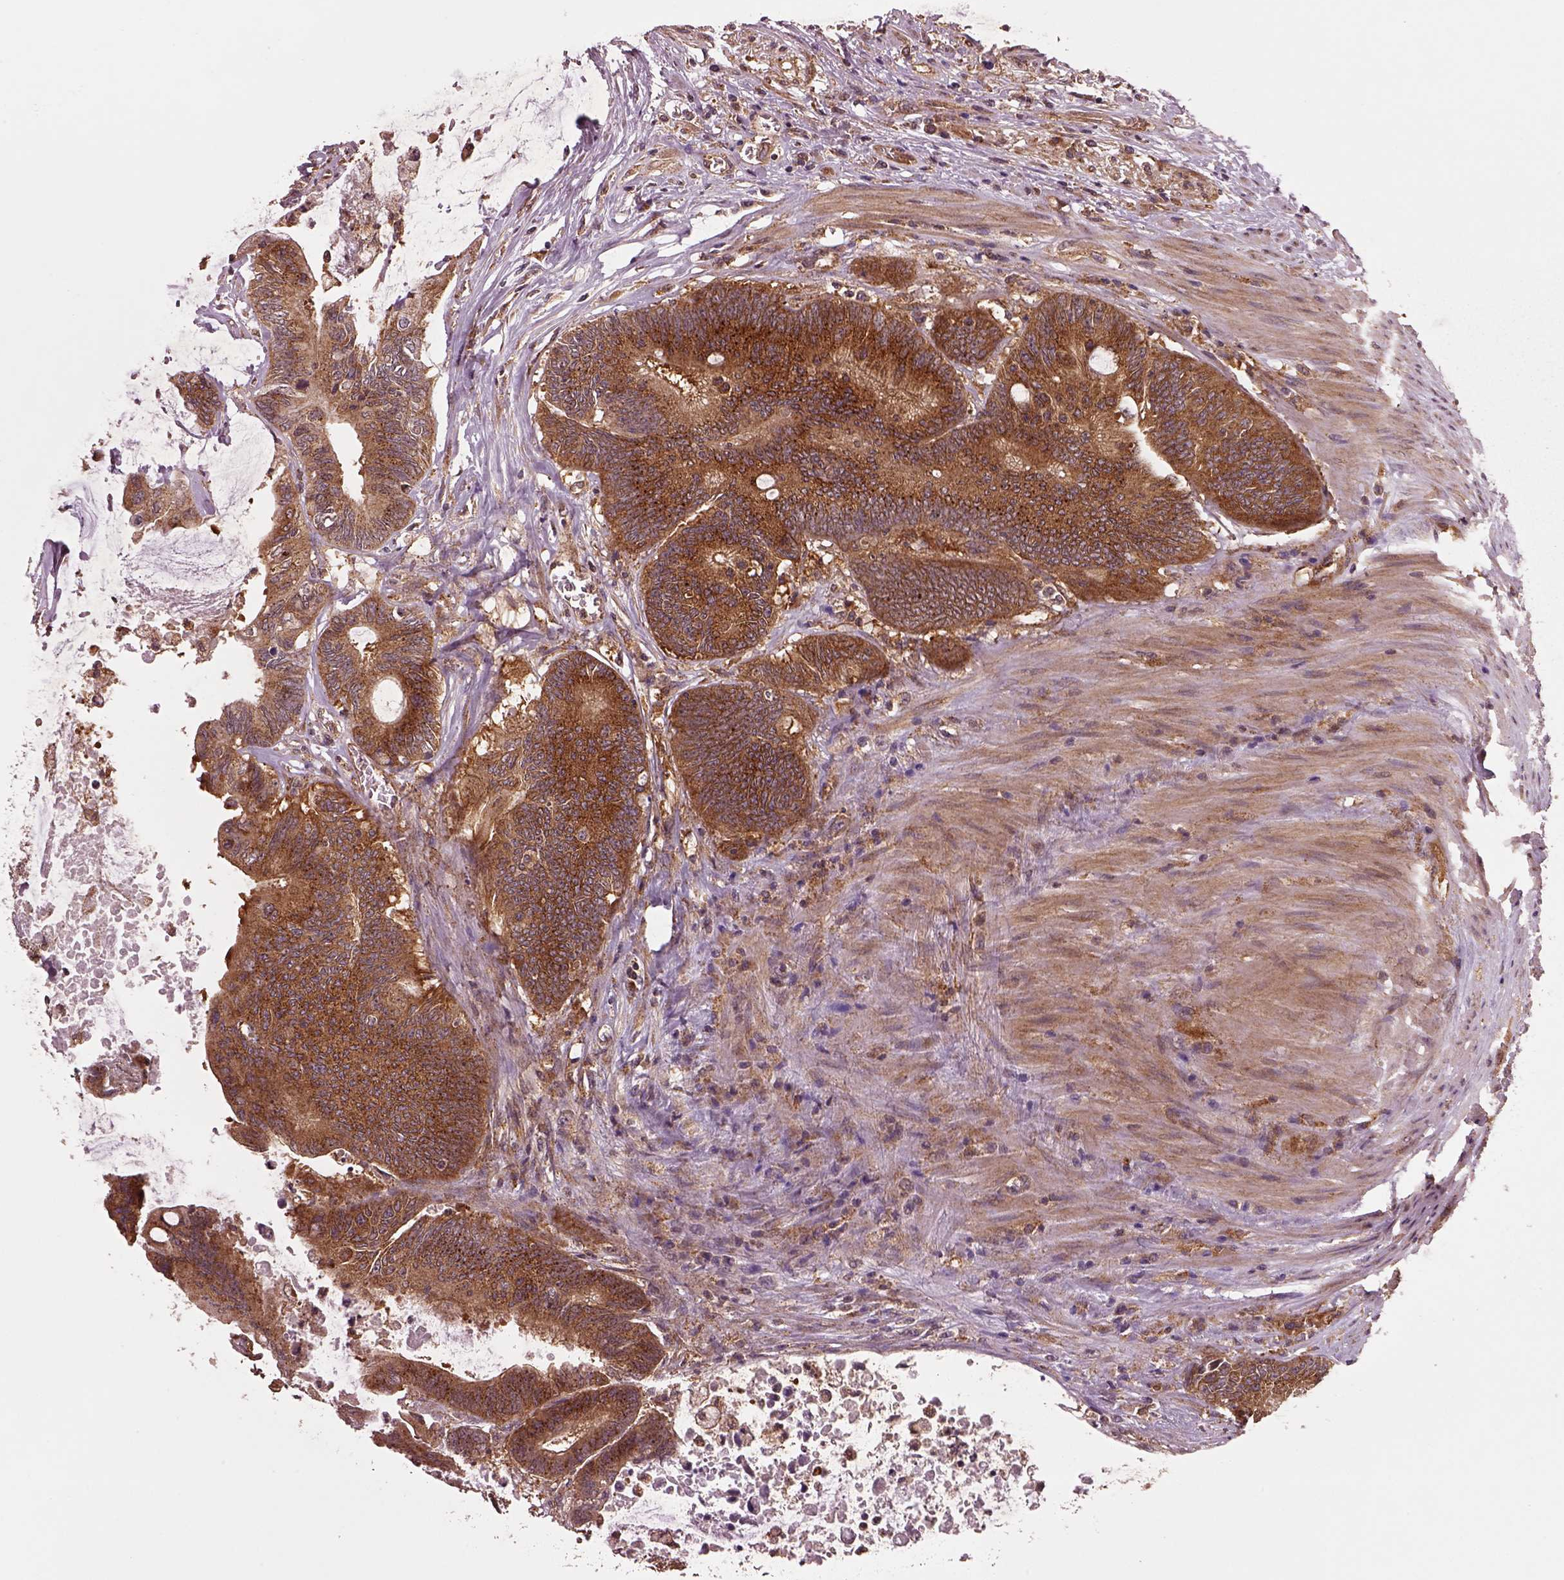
{"staining": {"intensity": "strong", "quantity": ">75%", "location": "cytoplasmic/membranous"}, "tissue": "colorectal cancer", "cell_type": "Tumor cells", "image_type": "cancer", "snomed": [{"axis": "morphology", "description": "Adenocarcinoma, NOS"}, {"axis": "topography", "description": "Rectum"}], "caption": "This histopathology image demonstrates IHC staining of colorectal cancer (adenocarcinoma), with high strong cytoplasmic/membranous expression in about >75% of tumor cells.", "gene": "WASHC2A", "patient": {"sex": "male", "age": 59}}